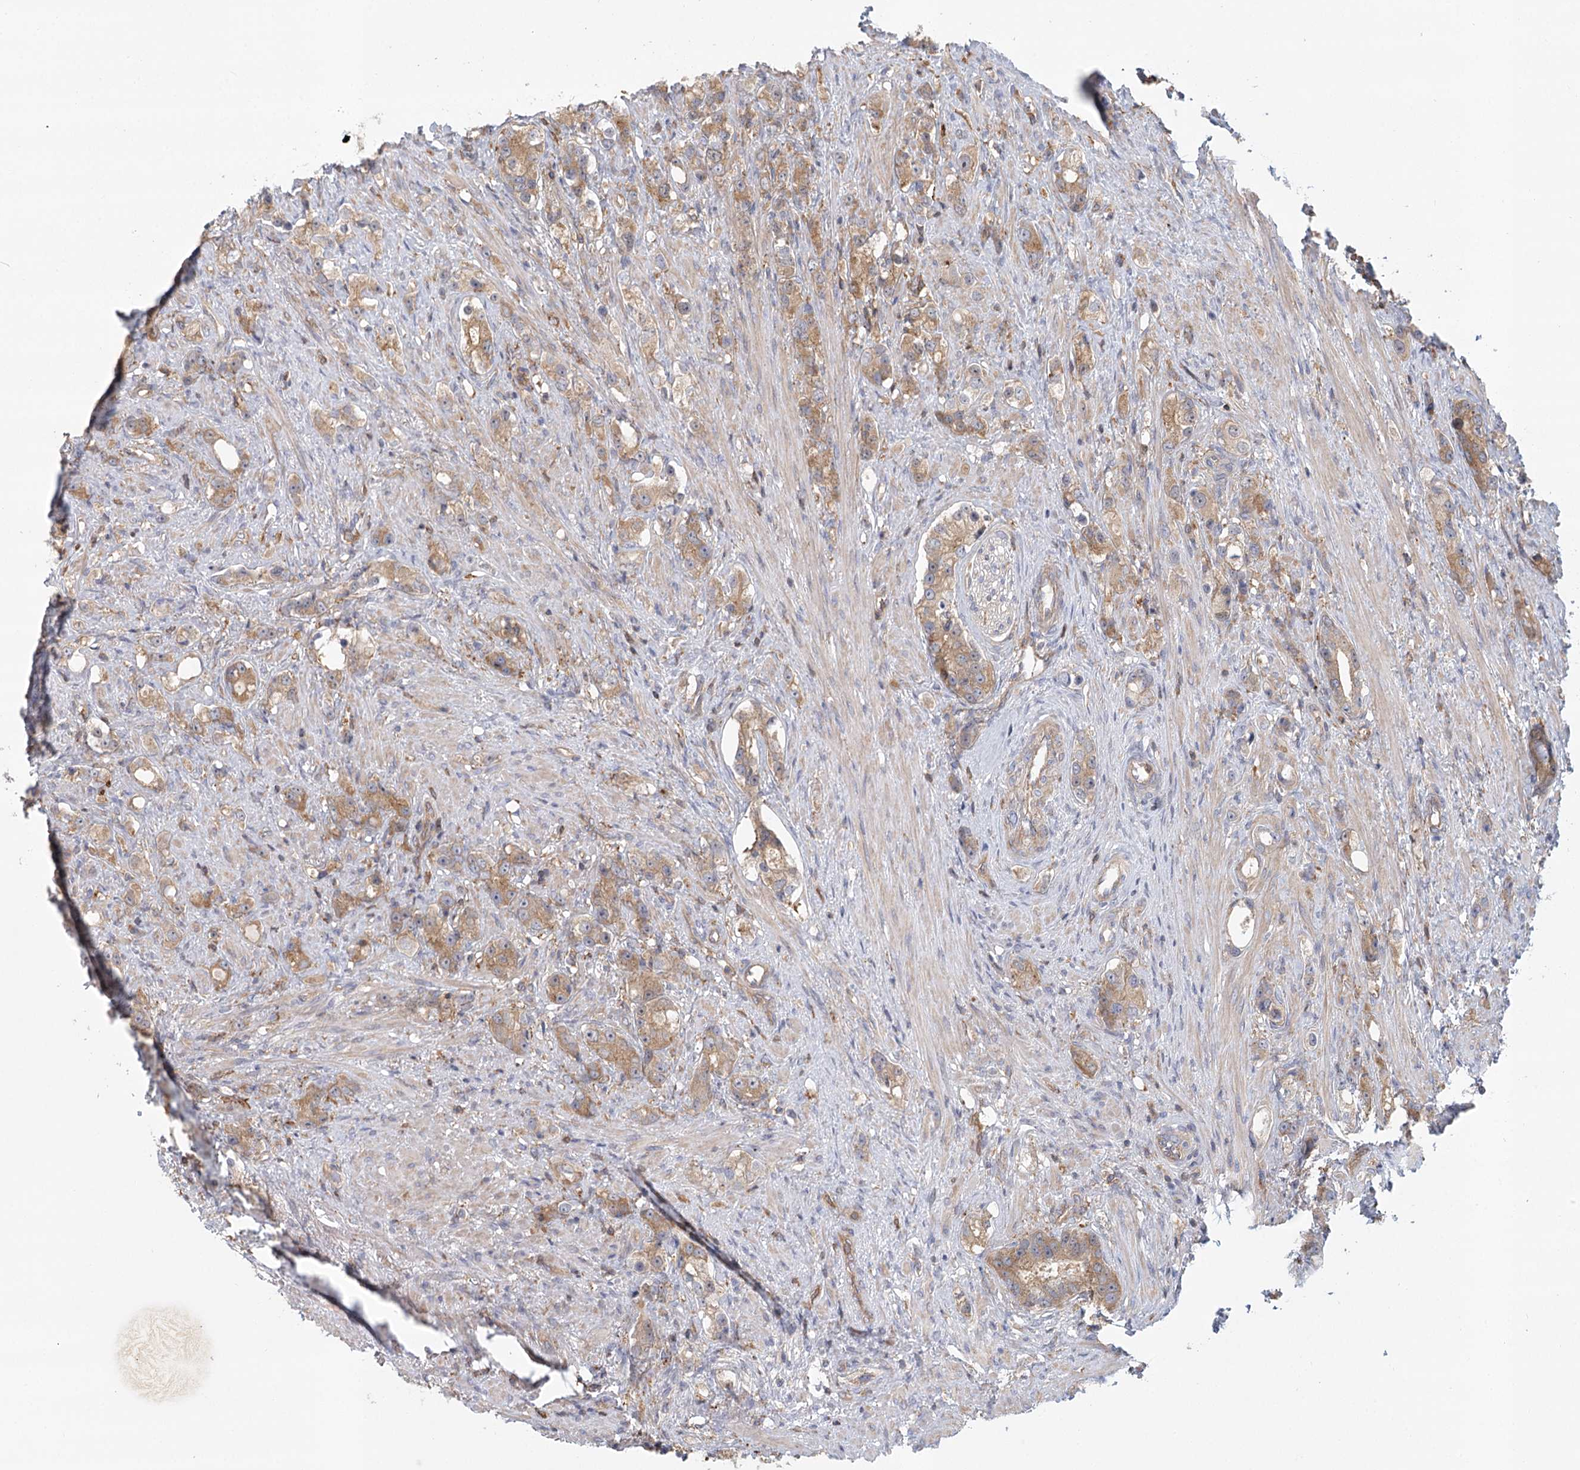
{"staining": {"intensity": "moderate", "quantity": ">75%", "location": "cytoplasmic/membranous"}, "tissue": "prostate cancer", "cell_type": "Tumor cells", "image_type": "cancer", "snomed": [{"axis": "morphology", "description": "Adenocarcinoma, High grade"}, {"axis": "topography", "description": "Prostate"}], "caption": "Protein positivity by IHC exhibits moderate cytoplasmic/membranous positivity in approximately >75% of tumor cells in high-grade adenocarcinoma (prostate). (Brightfield microscopy of DAB IHC at high magnification).", "gene": "UMPS", "patient": {"sex": "male", "age": 63}}